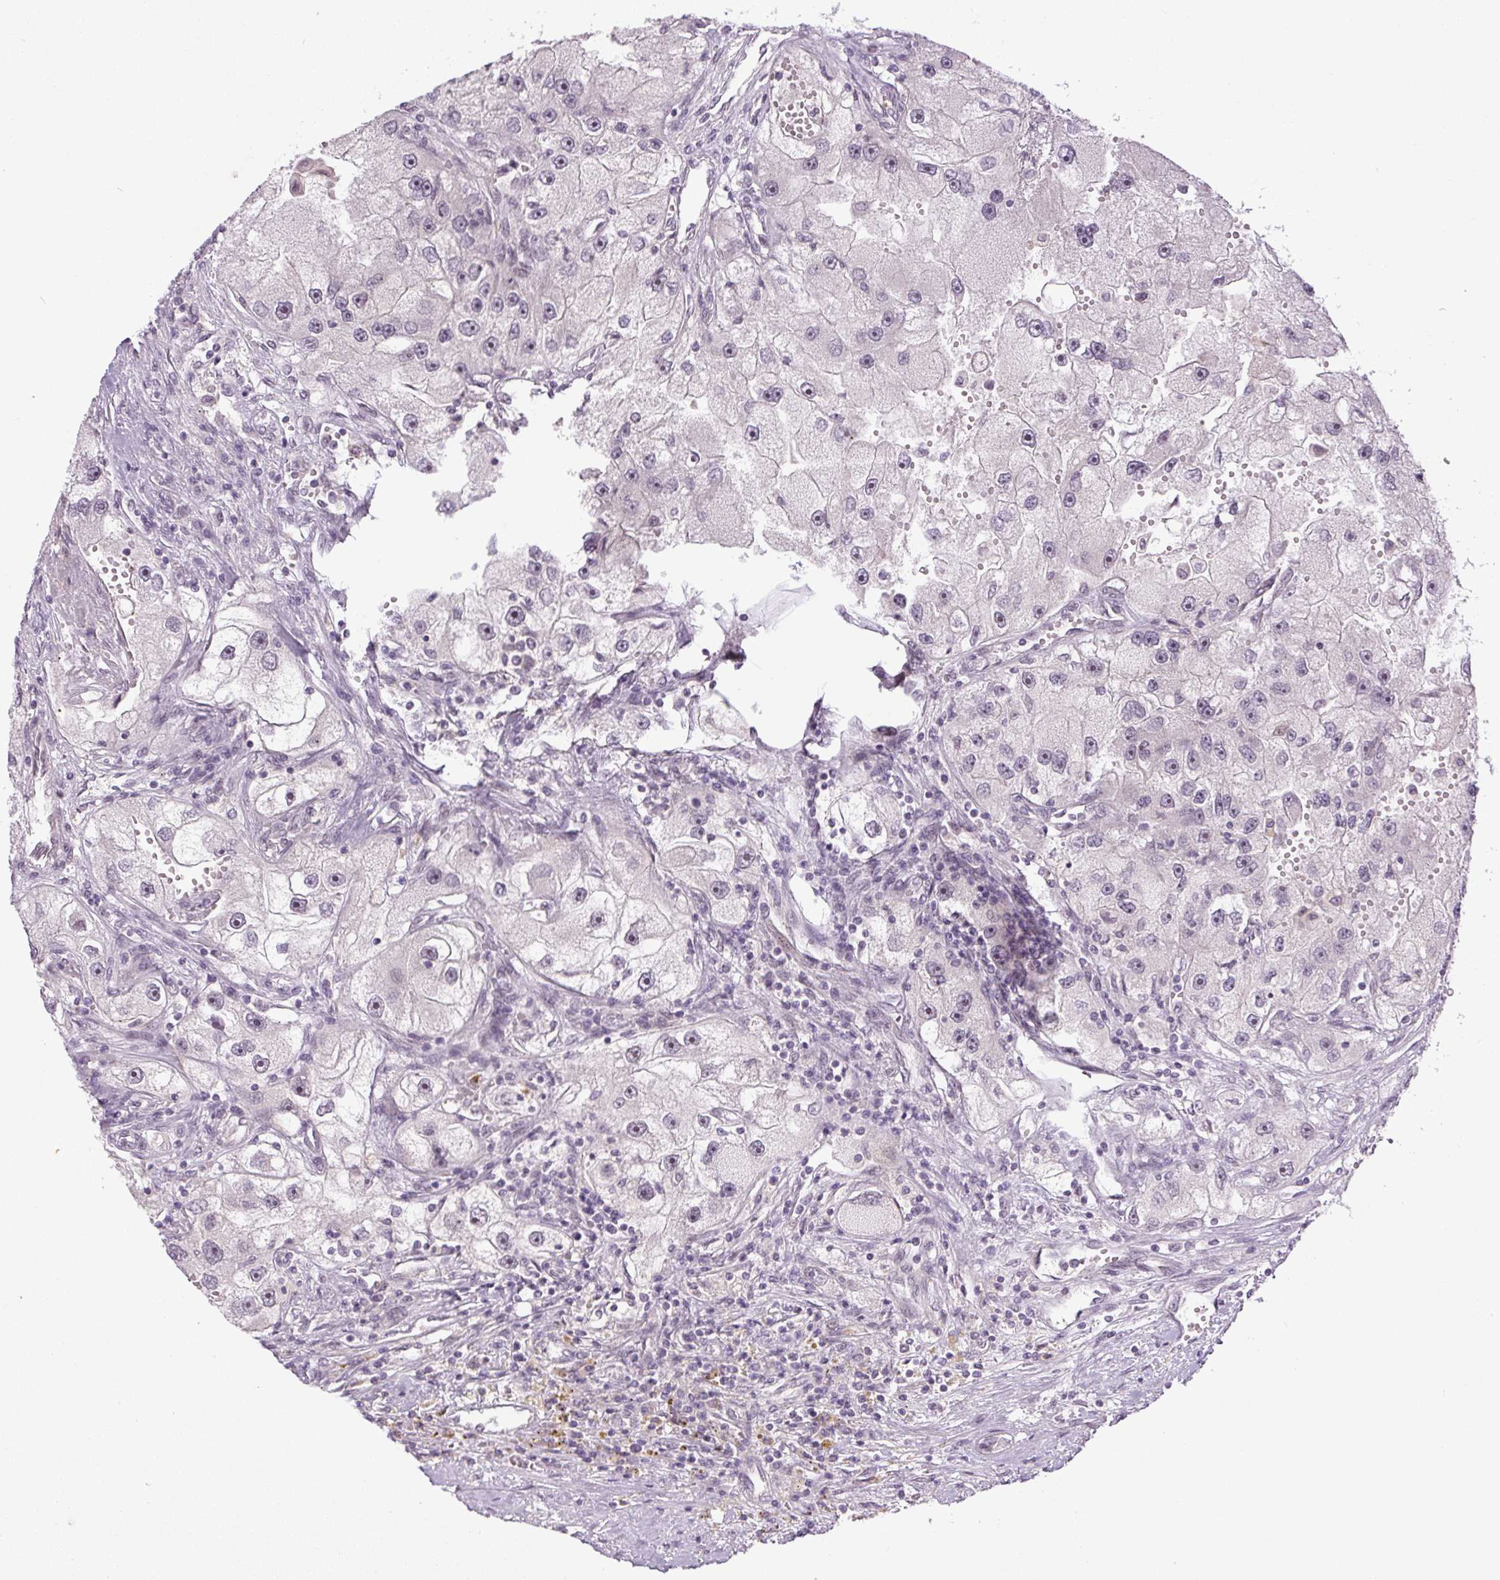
{"staining": {"intensity": "negative", "quantity": "none", "location": "none"}, "tissue": "renal cancer", "cell_type": "Tumor cells", "image_type": "cancer", "snomed": [{"axis": "morphology", "description": "Adenocarcinoma, NOS"}, {"axis": "topography", "description": "Kidney"}], "caption": "Renal adenocarcinoma stained for a protein using IHC exhibits no staining tumor cells.", "gene": "SGF29", "patient": {"sex": "male", "age": 63}}